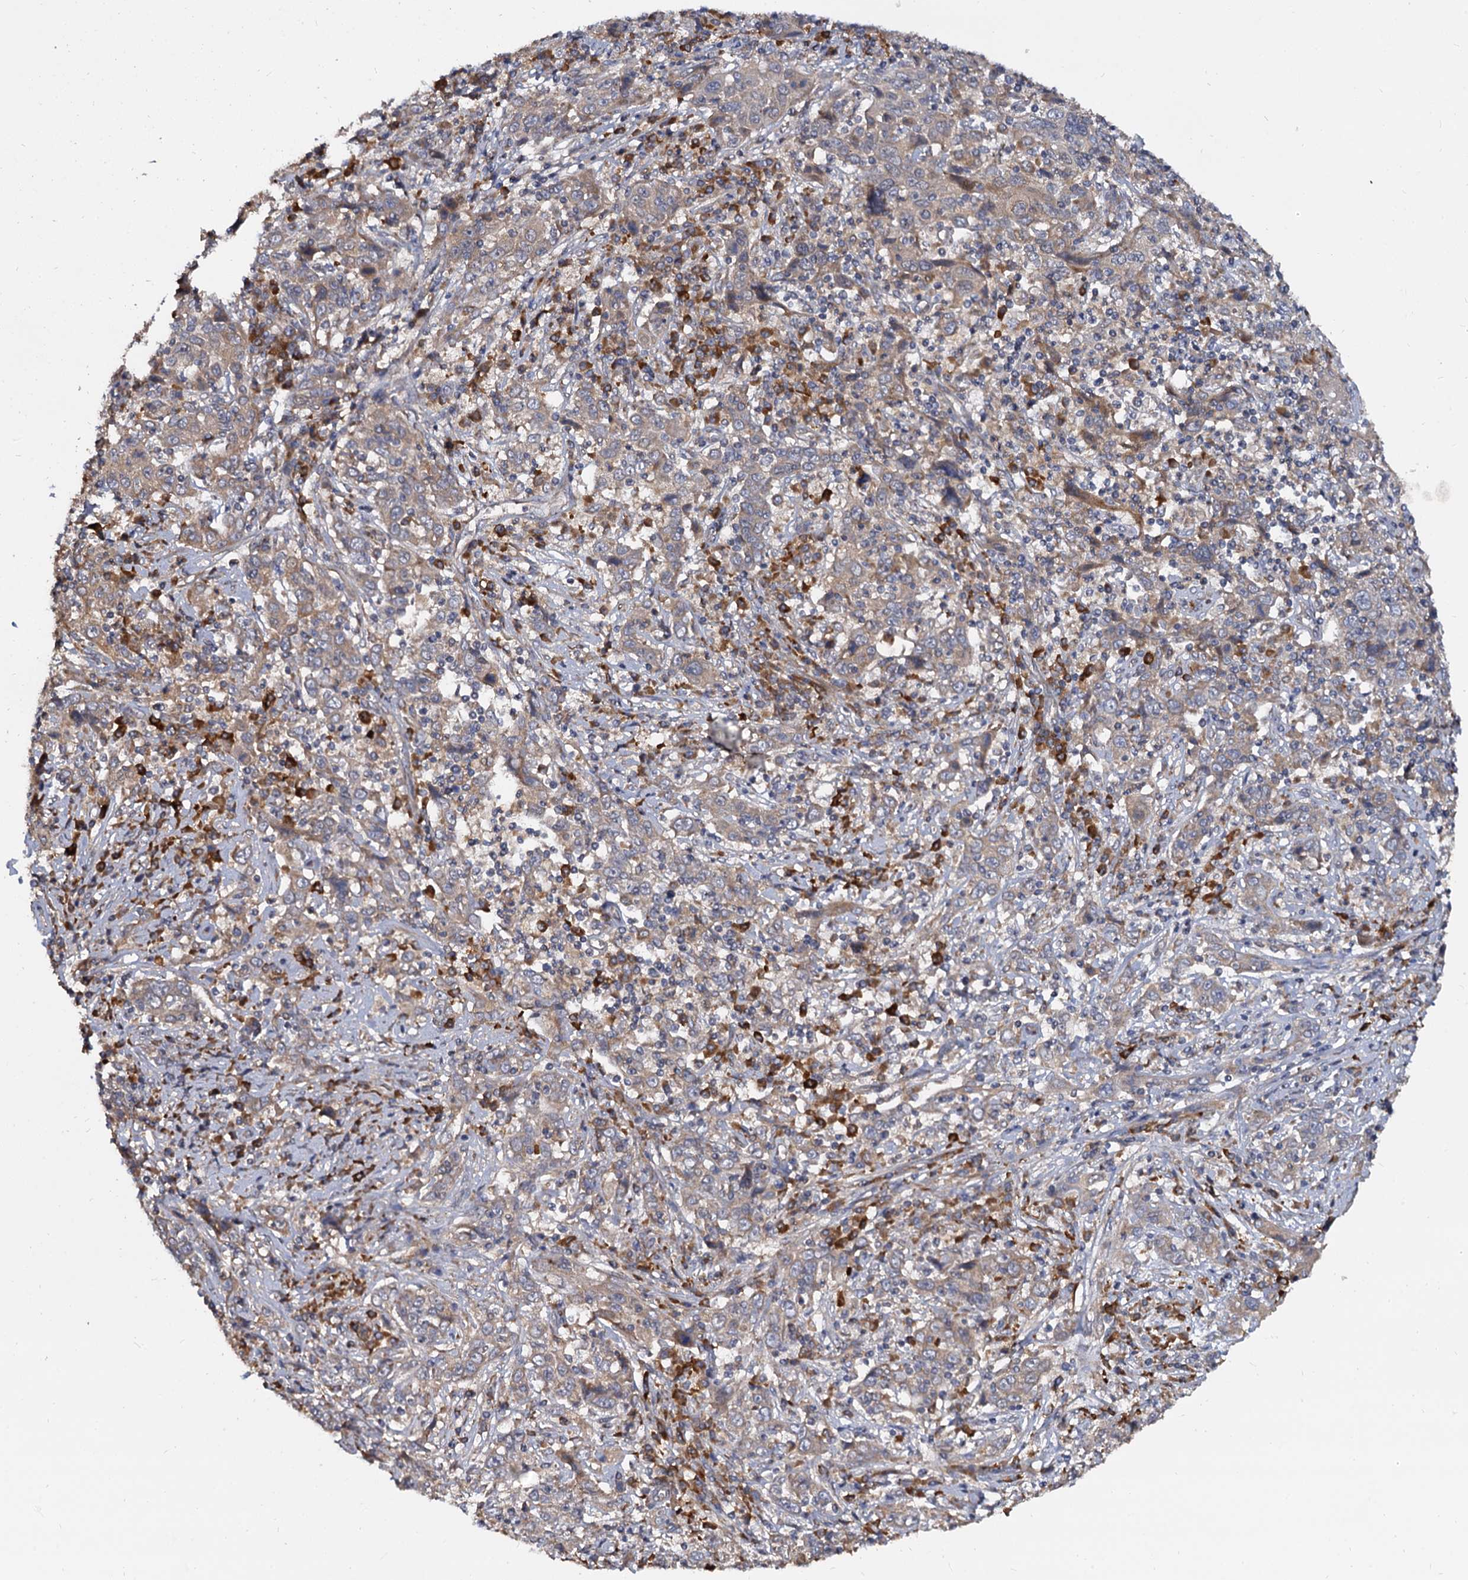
{"staining": {"intensity": "weak", "quantity": ">75%", "location": "cytoplasmic/membranous"}, "tissue": "cervical cancer", "cell_type": "Tumor cells", "image_type": "cancer", "snomed": [{"axis": "morphology", "description": "Squamous cell carcinoma, NOS"}, {"axis": "topography", "description": "Cervix"}], "caption": "High-magnification brightfield microscopy of cervical cancer (squamous cell carcinoma) stained with DAB (brown) and counterstained with hematoxylin (blue). tumor cells exhibit weak cytoplasmic/membranous positivity is identified in approximately>75% of cells.", "gene": "WWC3", "patient": {"sex": "female", "age": 46}}